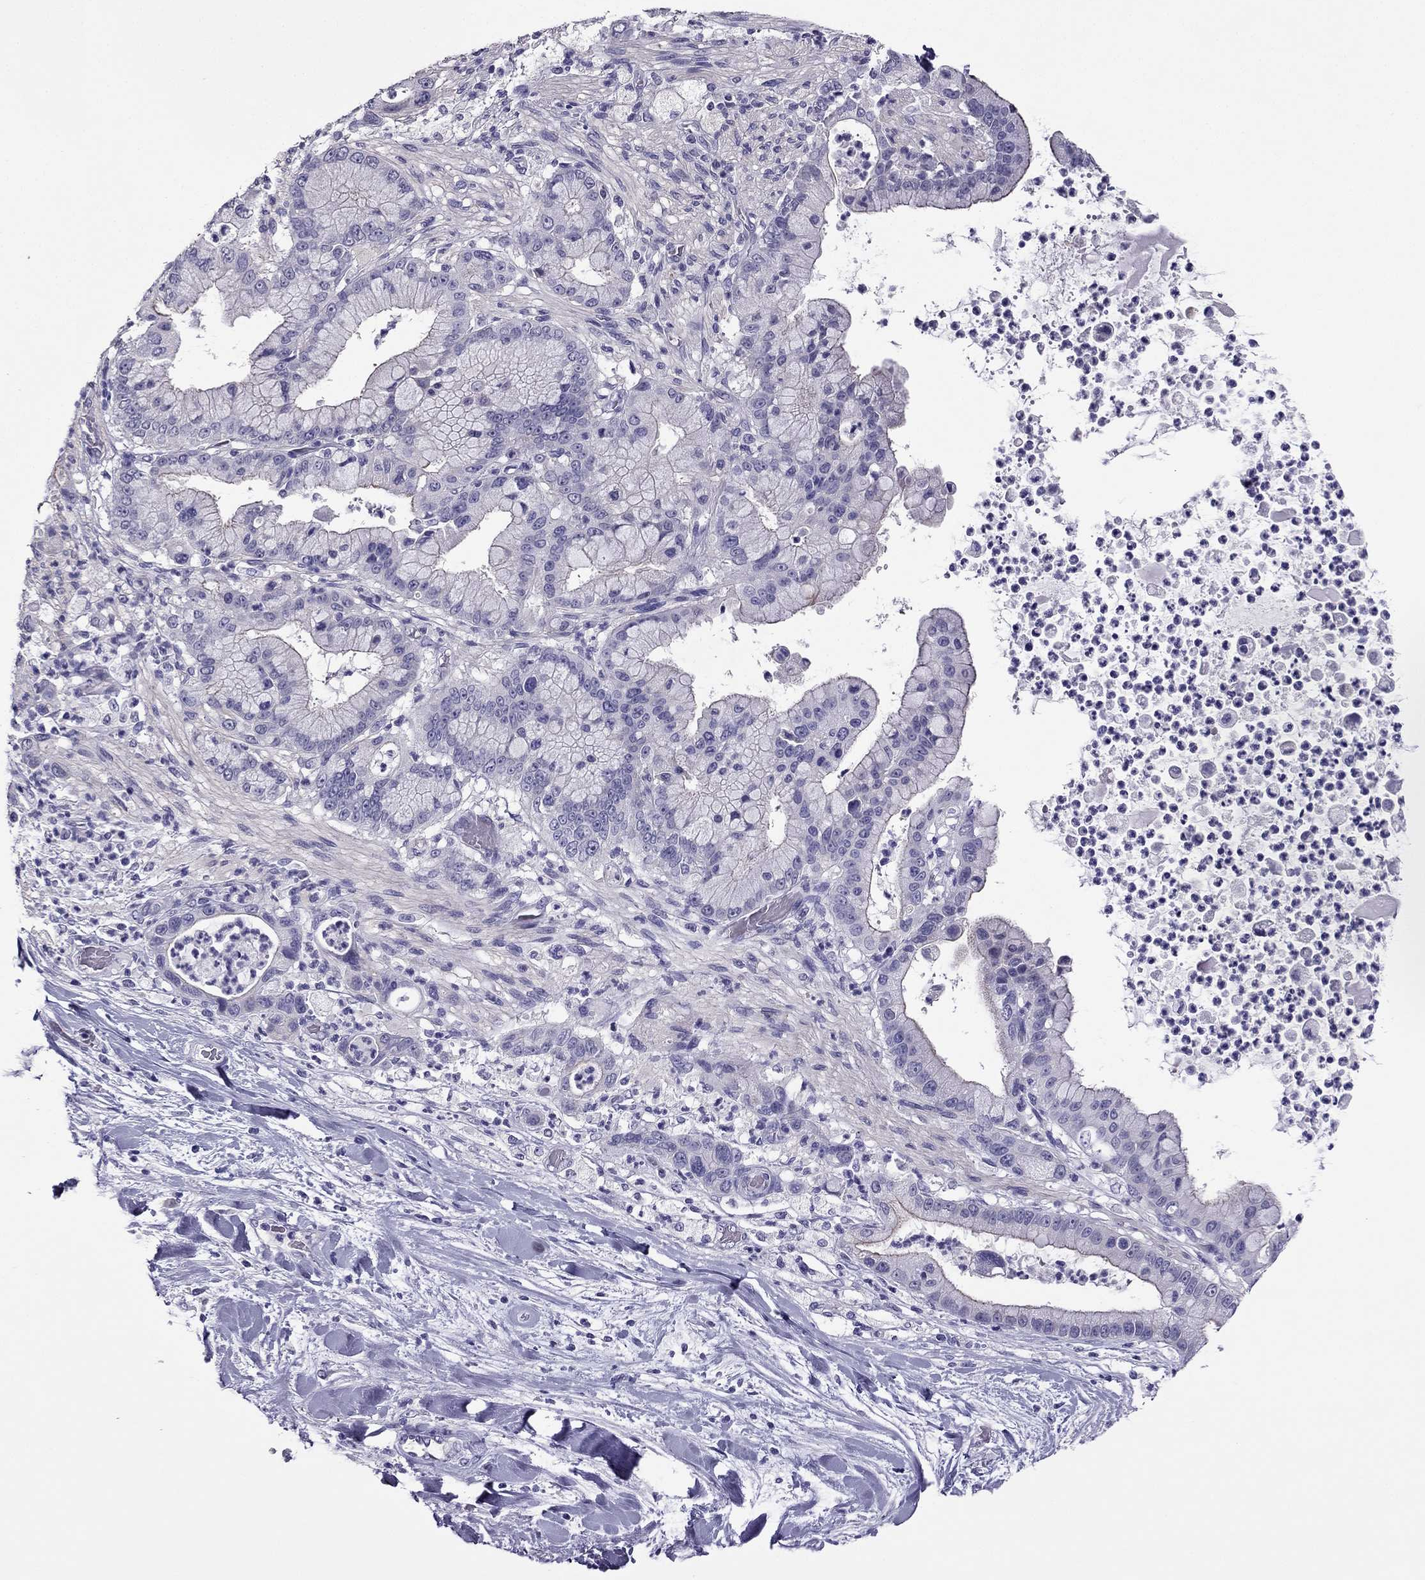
{"staining": {"intensity": "negative", "quantity": "none", "location": "none"}, "tissue": "liver cancer", "cell_type": "Tumor cells", "image_type": "cancer", "snomed": [{"axis": "morphology", "description": "Cholangiocarcinoma"}, {"axis": "topography", "description": "Liver"}], "caption": "Human liver cholangiocarcinoma stained for a protein using IHC exhibits no positivity in tumor cells.", "gene": "PDE6A", "patient": {"sex": "female", "age": 54}}